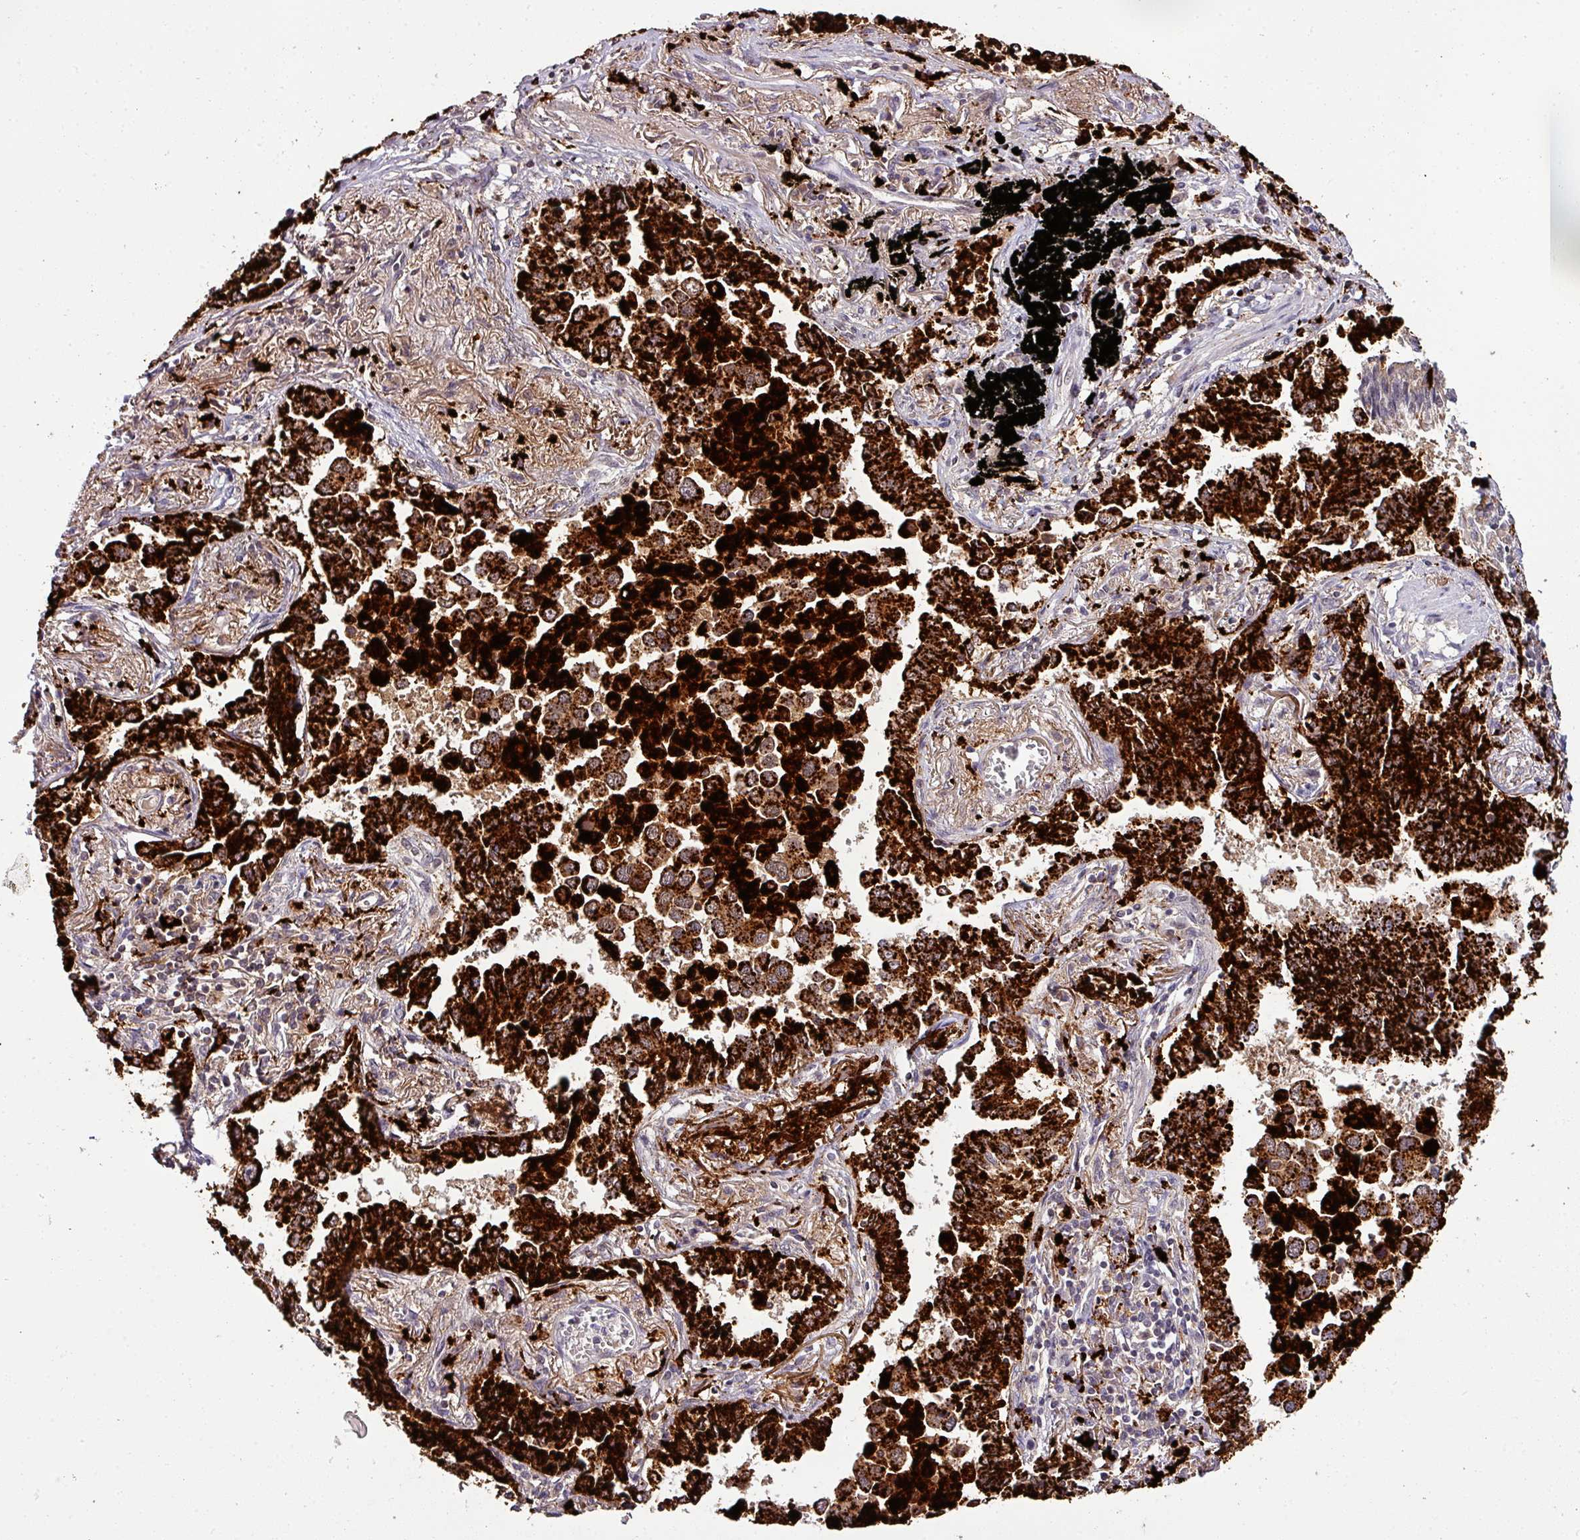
{"staining": {"intensity": "strong", "quantity": ">75%", "location": "cytoplasmic/membranous"}, "tissue": "lung cancer", "cell_type": "Tumor cells", "image_type": "cancer", "snomed": [{"axis": "morphology", "description": "Adenocarcinoma, NOS"}, {"axis": "topography", "description": "Lung"}], "caption": "Adenocarcinoma (lung) stained with a protein marker exhibits strong staining in tumor cells.", "gene": "NAPSA", "patient": {"sex": "male", "age": 67}}